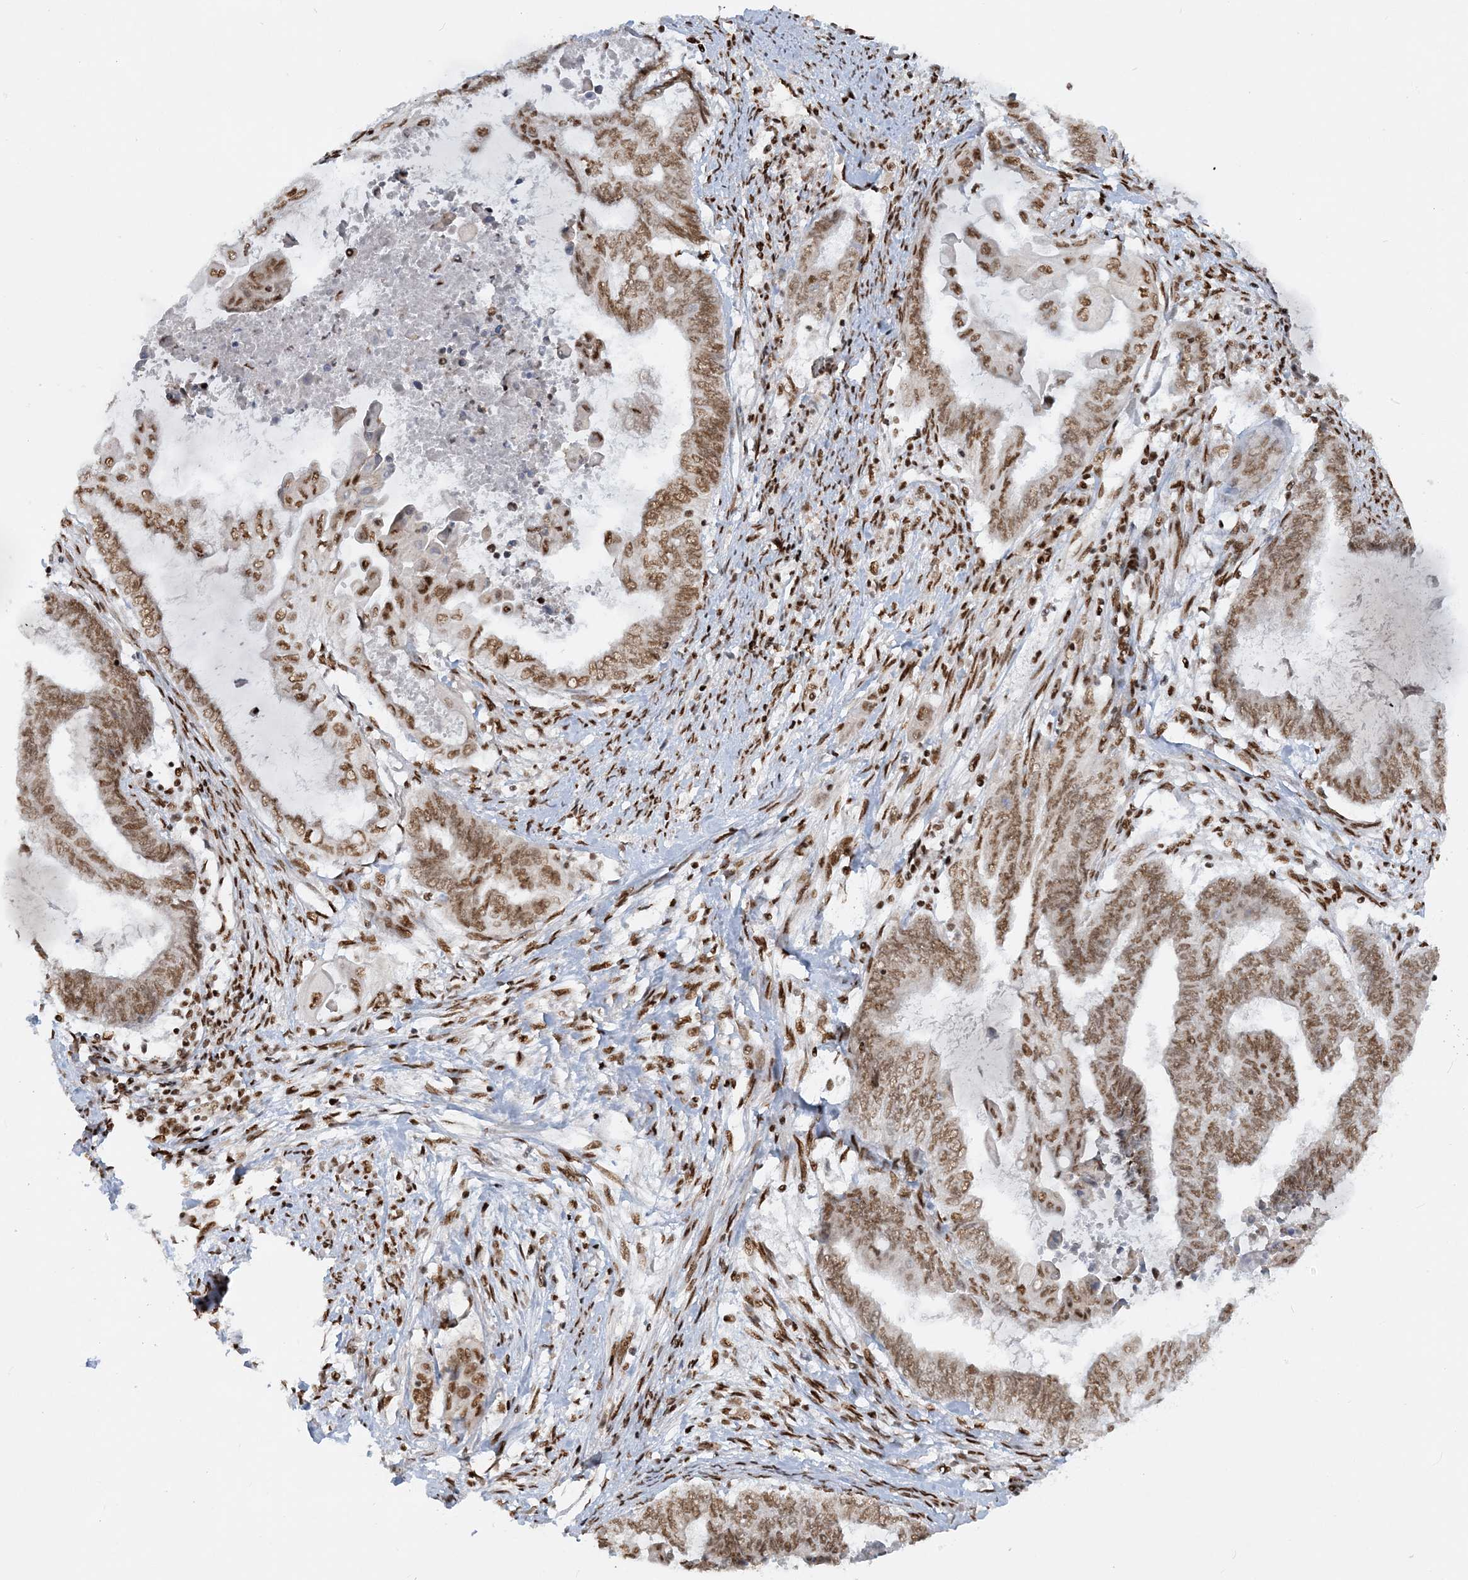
{"staining": {"intensity": "moderate", "quantity": ">75%", "location": "nuclear"}, "tissue": "endometrial cancer", "cell_type": "Tumor cells", "image_type": "cancer", "snomed": [{"axis": "morphology", "description": "Adenocarcinoma, NOS"}, {"axis": "topography", "description": "Uterus"}, {"axis": "topography", "description": "Endometrium"}], "caption": "A high-resolution micrograph shows immunohistochemistry staining of endometrial cancer (adenocarcinoma), which demonstrates moderate nuclear staining in approximately >75% of tumor cells.", "gene": "DELE1", "patient": {"sex": "female", "age": 70}}